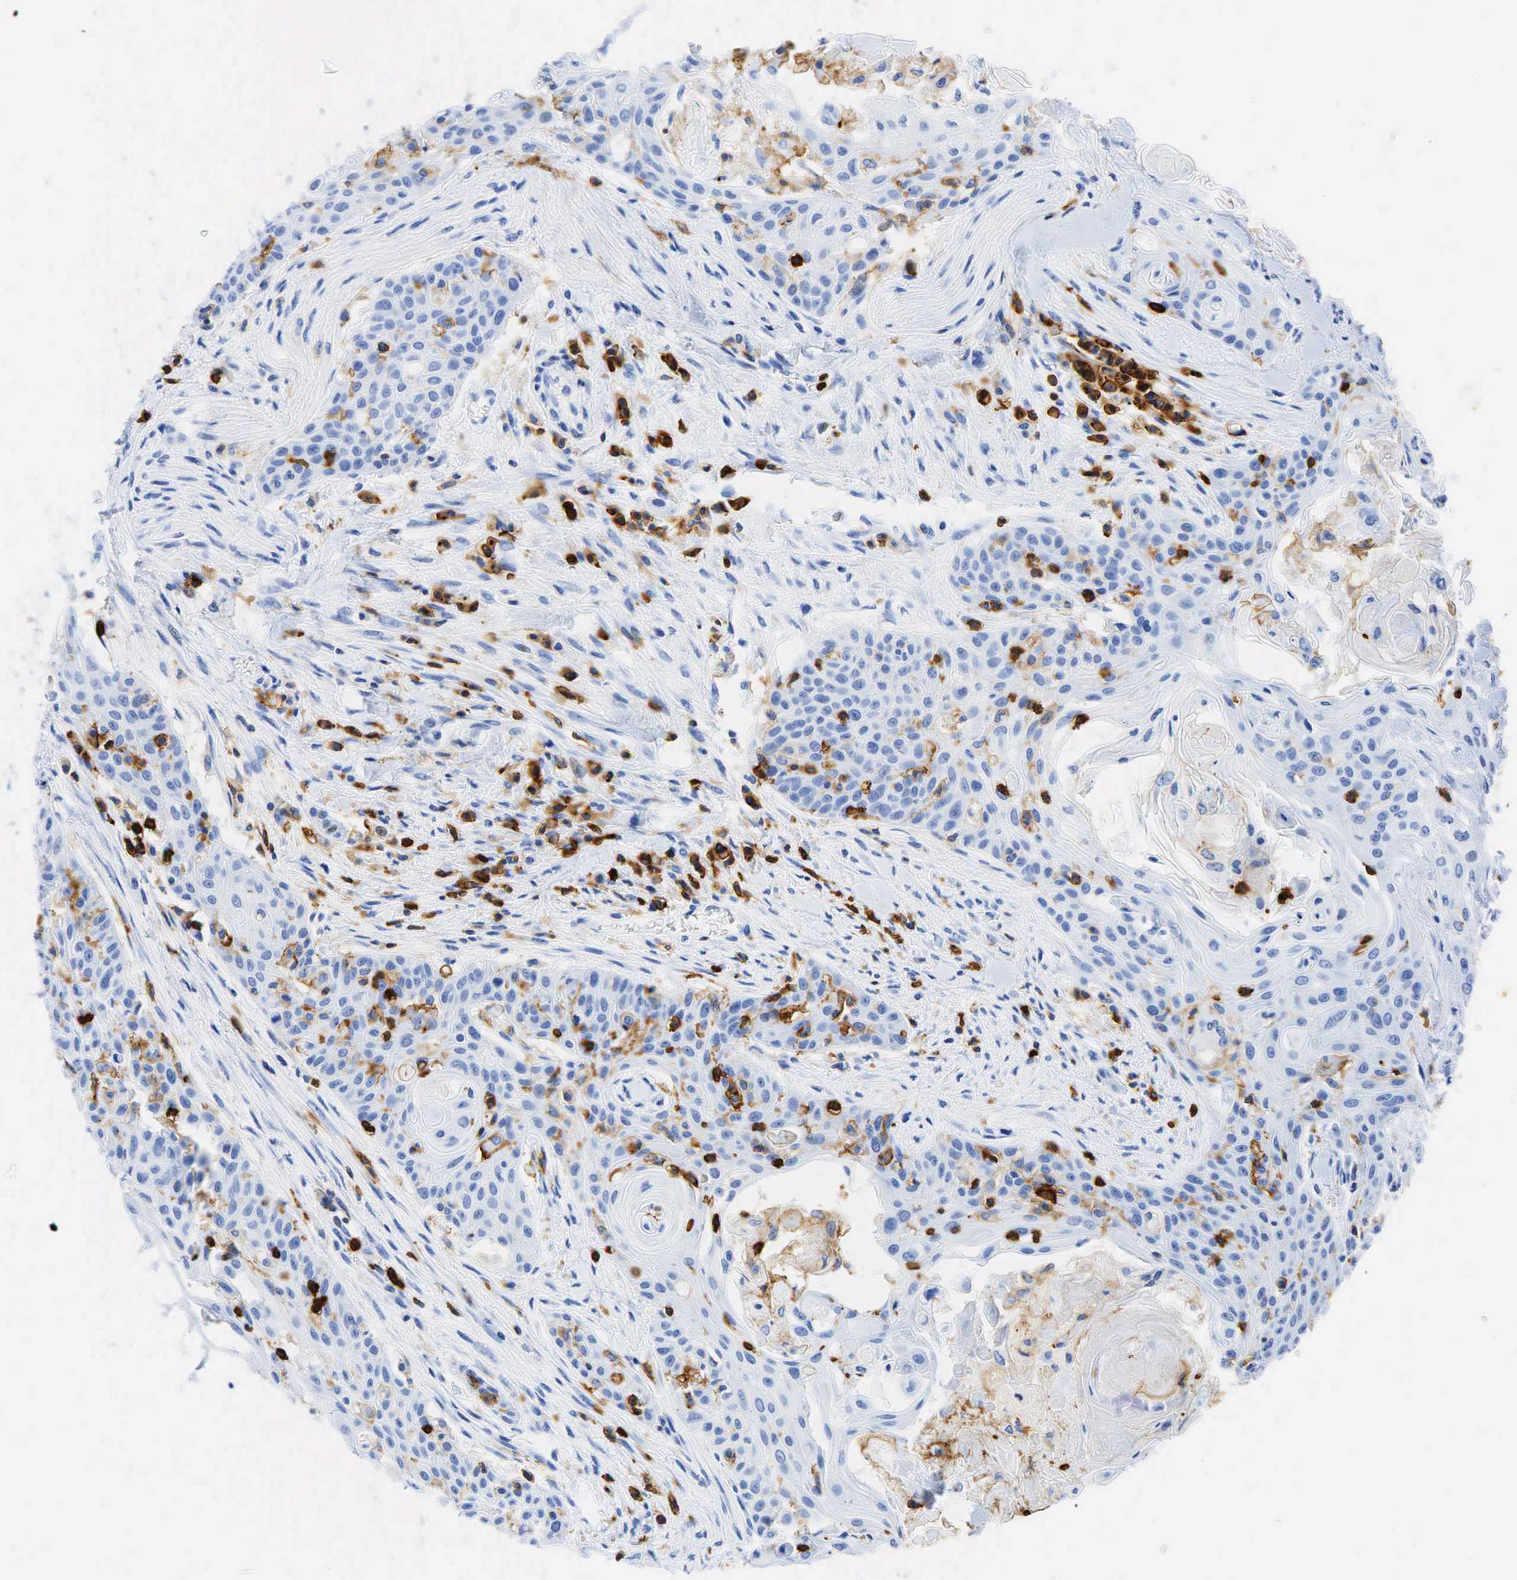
{"staining": {"intensity": "negative", "quantity": "none", "location": "none"}, "tissue": "head and neck cancer", "cell_type": "Tumor cells", "image_type": "cancer", "snomed": [{"axis": "morphology", "description": "Squamous cell carcinoma, NOS"}, {"axis": "morphology", "description": "Squamous cell carcinoma, metastatic, NOS"}, {"axis": "topography", "description": "Lymph node"}, {"axis": "topography", "description": "Salivary gland"}, {"axis": "topography", "description": "Head-Neck"}], "caption": "Head and neck cancer was stained to show a protein in brown. There is no significant staining in tumor cells.", "gene": "PTPRC", "patient": {"sex": "female", "age": 74}}